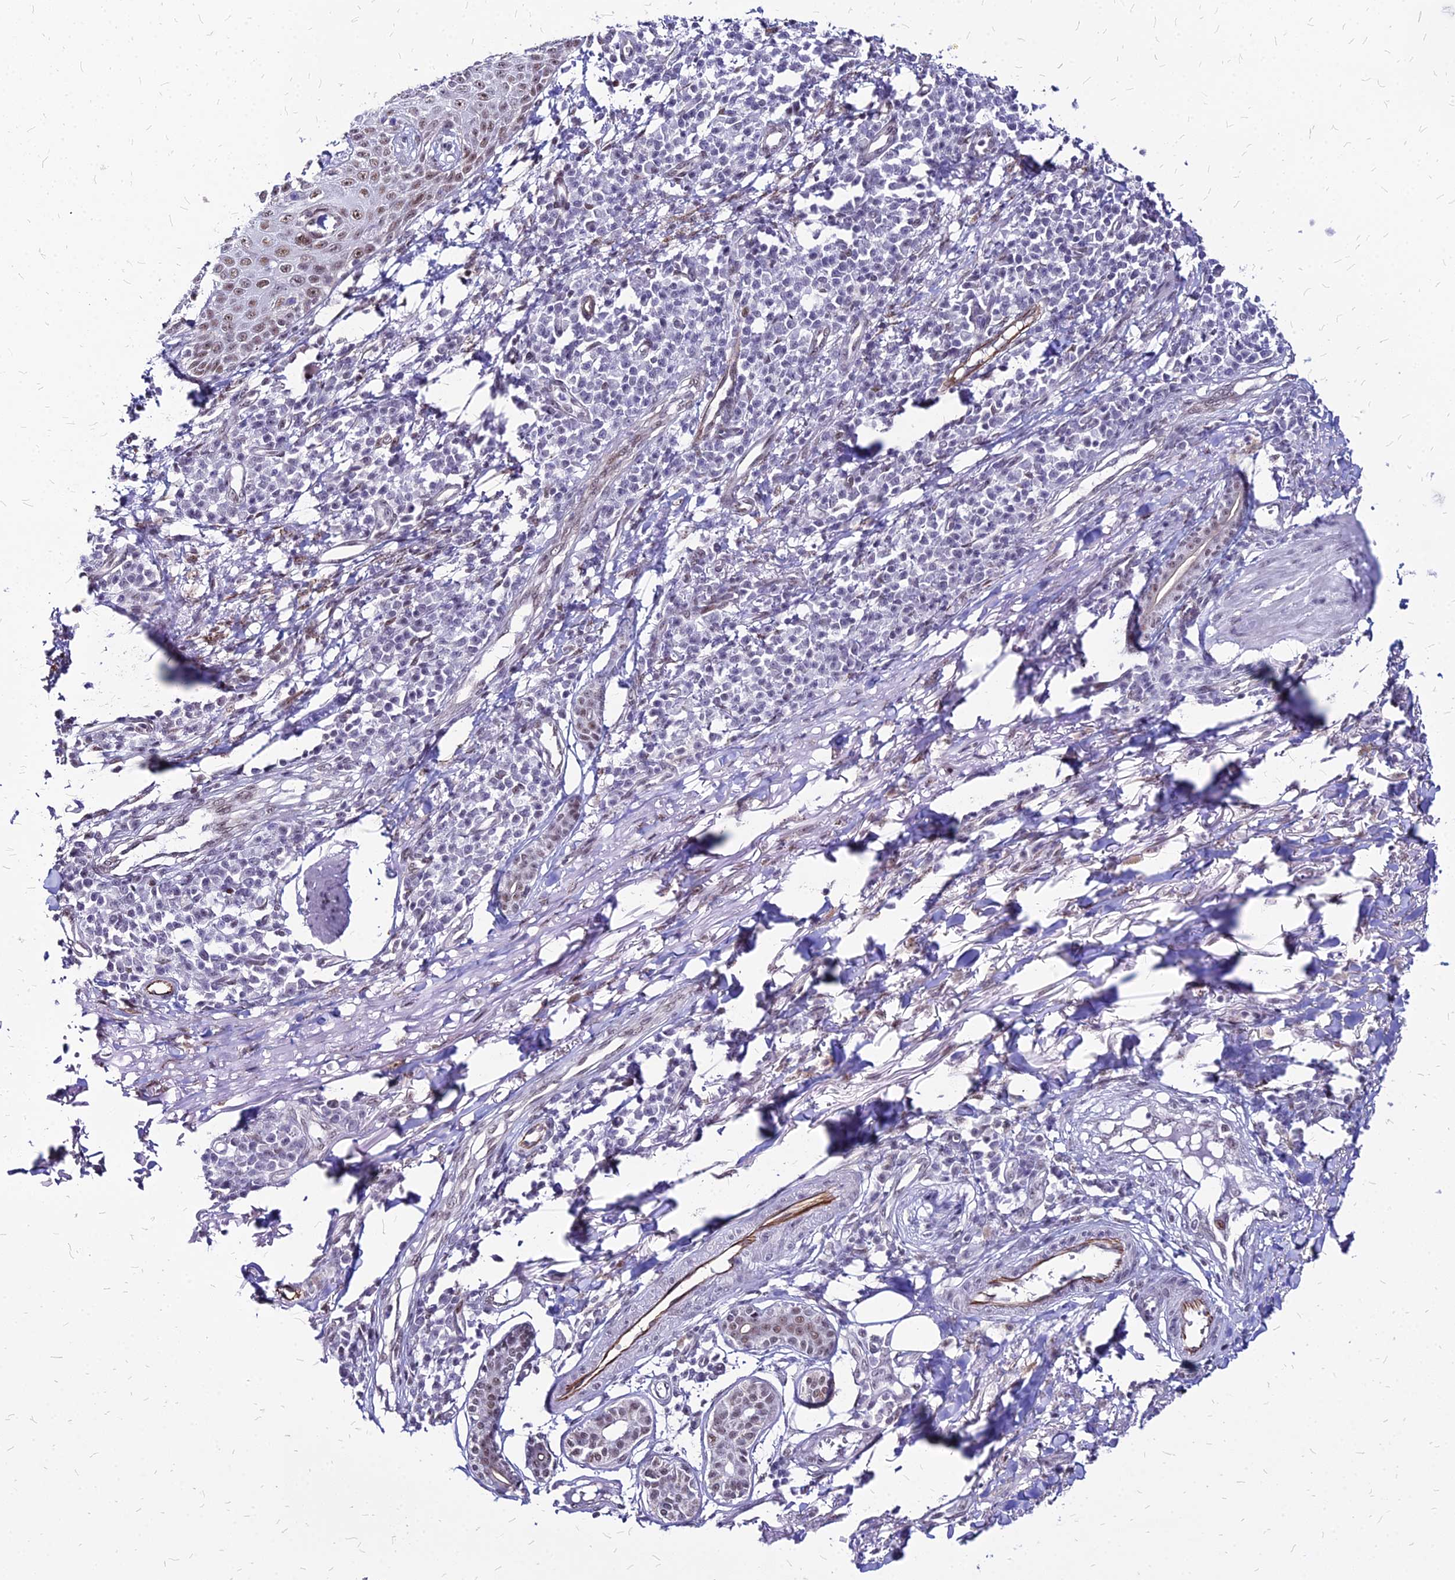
{"staining": {"intensity": "moderate", "quantity": "25%-75%", "location": "nuclear"}, "tissue": "skin cancer", "cell_type": "Tumor cells", "image_type": "cancer", "snomed": [{"axis": "morphology", "description": "Squamous cell carcinoma, NOS"}, {"axis": "topography", "description": "Skin"}], "caption": "There is medium levels of moderate nuclear staining in tumor cells of skin cancer (squamous cell carcinoma), as demonstrated by immunohistochemical staining (brown color).", "gene": "FDX2", "patient": {"sex": "male", "age": 71}}